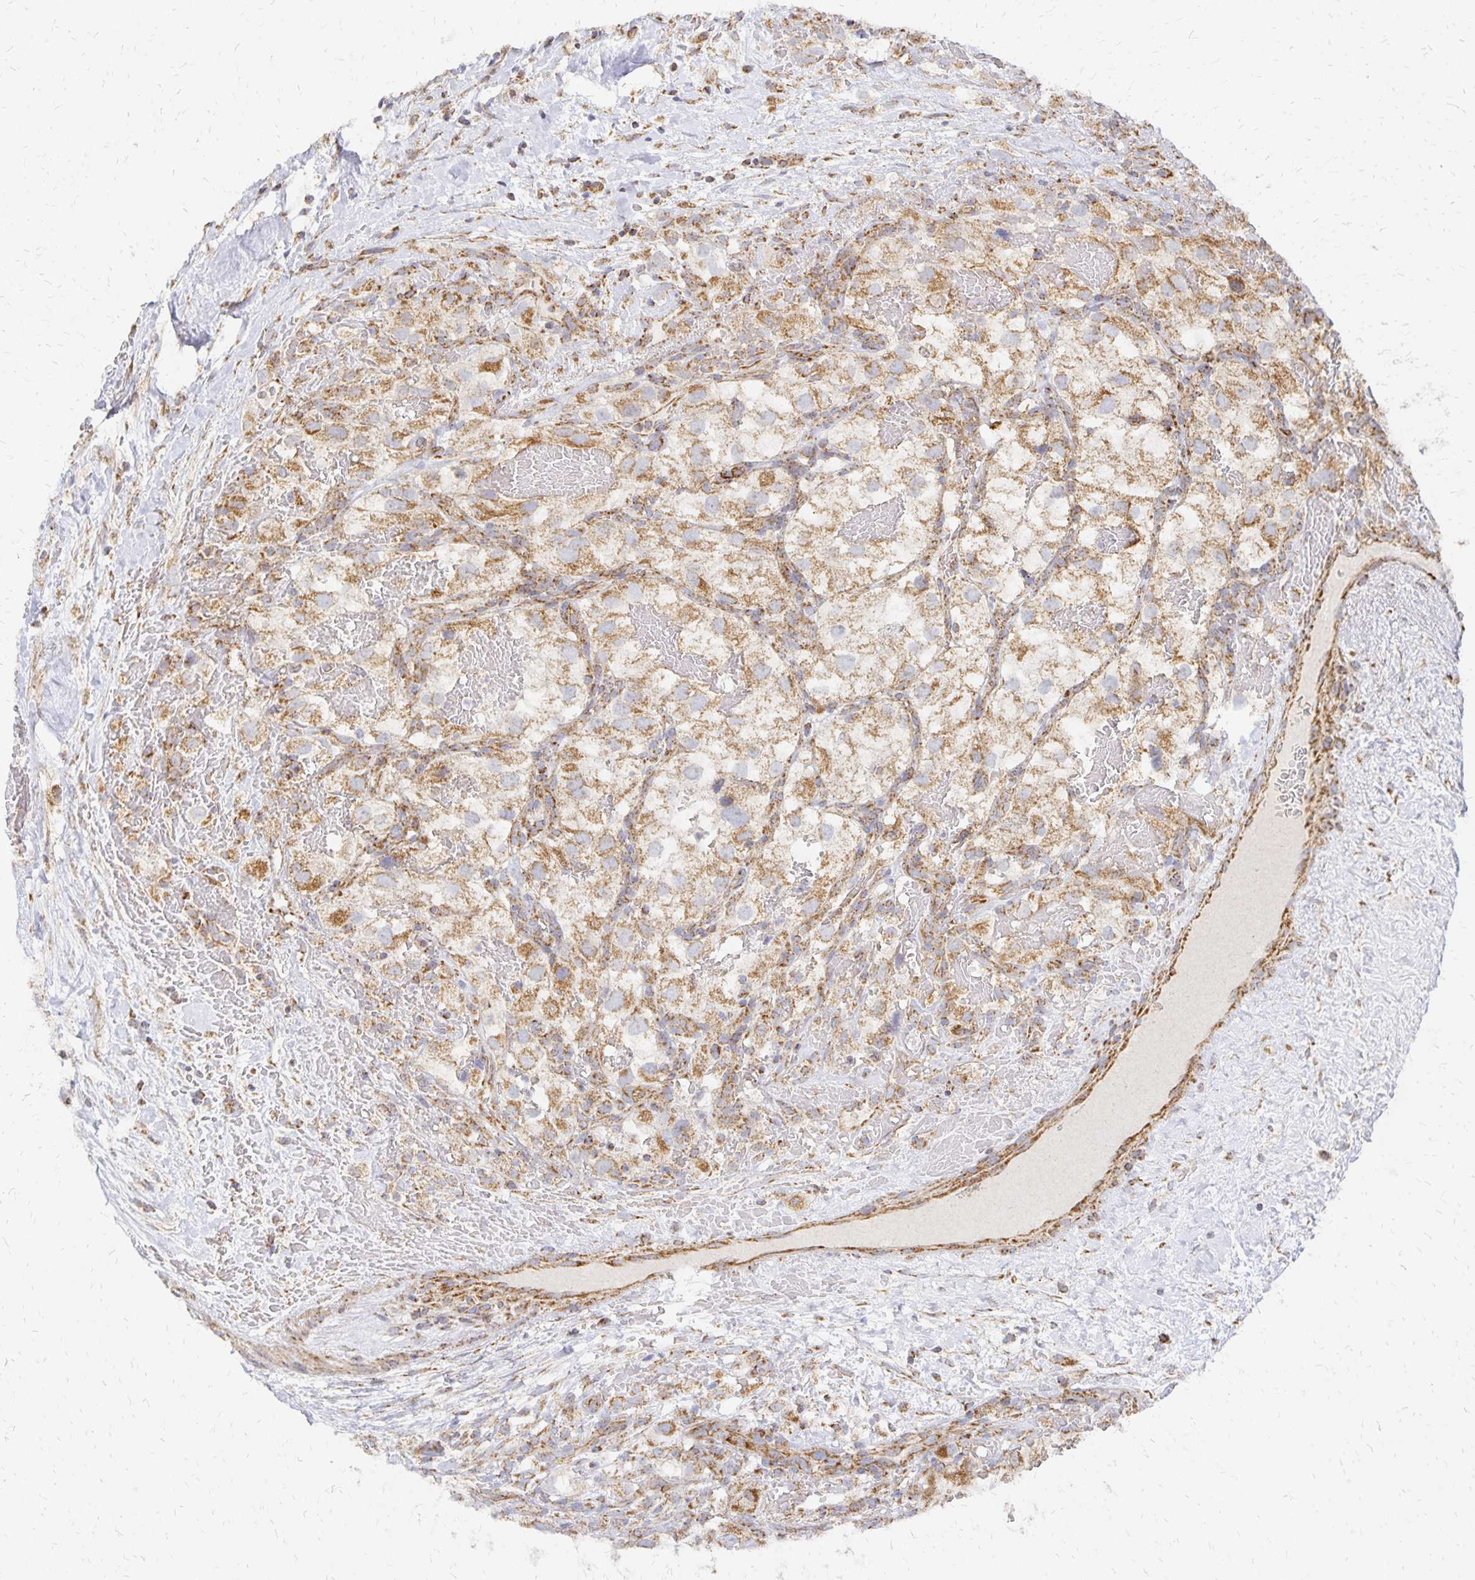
{"staining": {"intensity": "moderate", "quantity": ">75%", "location": "cytoplasmic/membranous"}, "tissue": "renal cancer", "cell_type": "Tumor cells", "image_type": "cancer", "snomed": [{"axis": "morphology", "description": "Adenocarcinoma, NOS"}, {"axis": "topography", "description": "Kidney"}], "caption": "Immunohistochemistry (IHC) staining of renal cancer, which reveals medium levels of moderate cytoplasmic/membranous expression in about >75% of tumor cells indicating moderate cytoplasmic/membranous protein staining. The staining was performed using DAB (3,3'-diaminobenzidine) (brown) for protein detection and nuclei were counterstained in hematoxylin (blue).", "gene": "STOML2", "patient": {"sex": "male", "age": 59}}